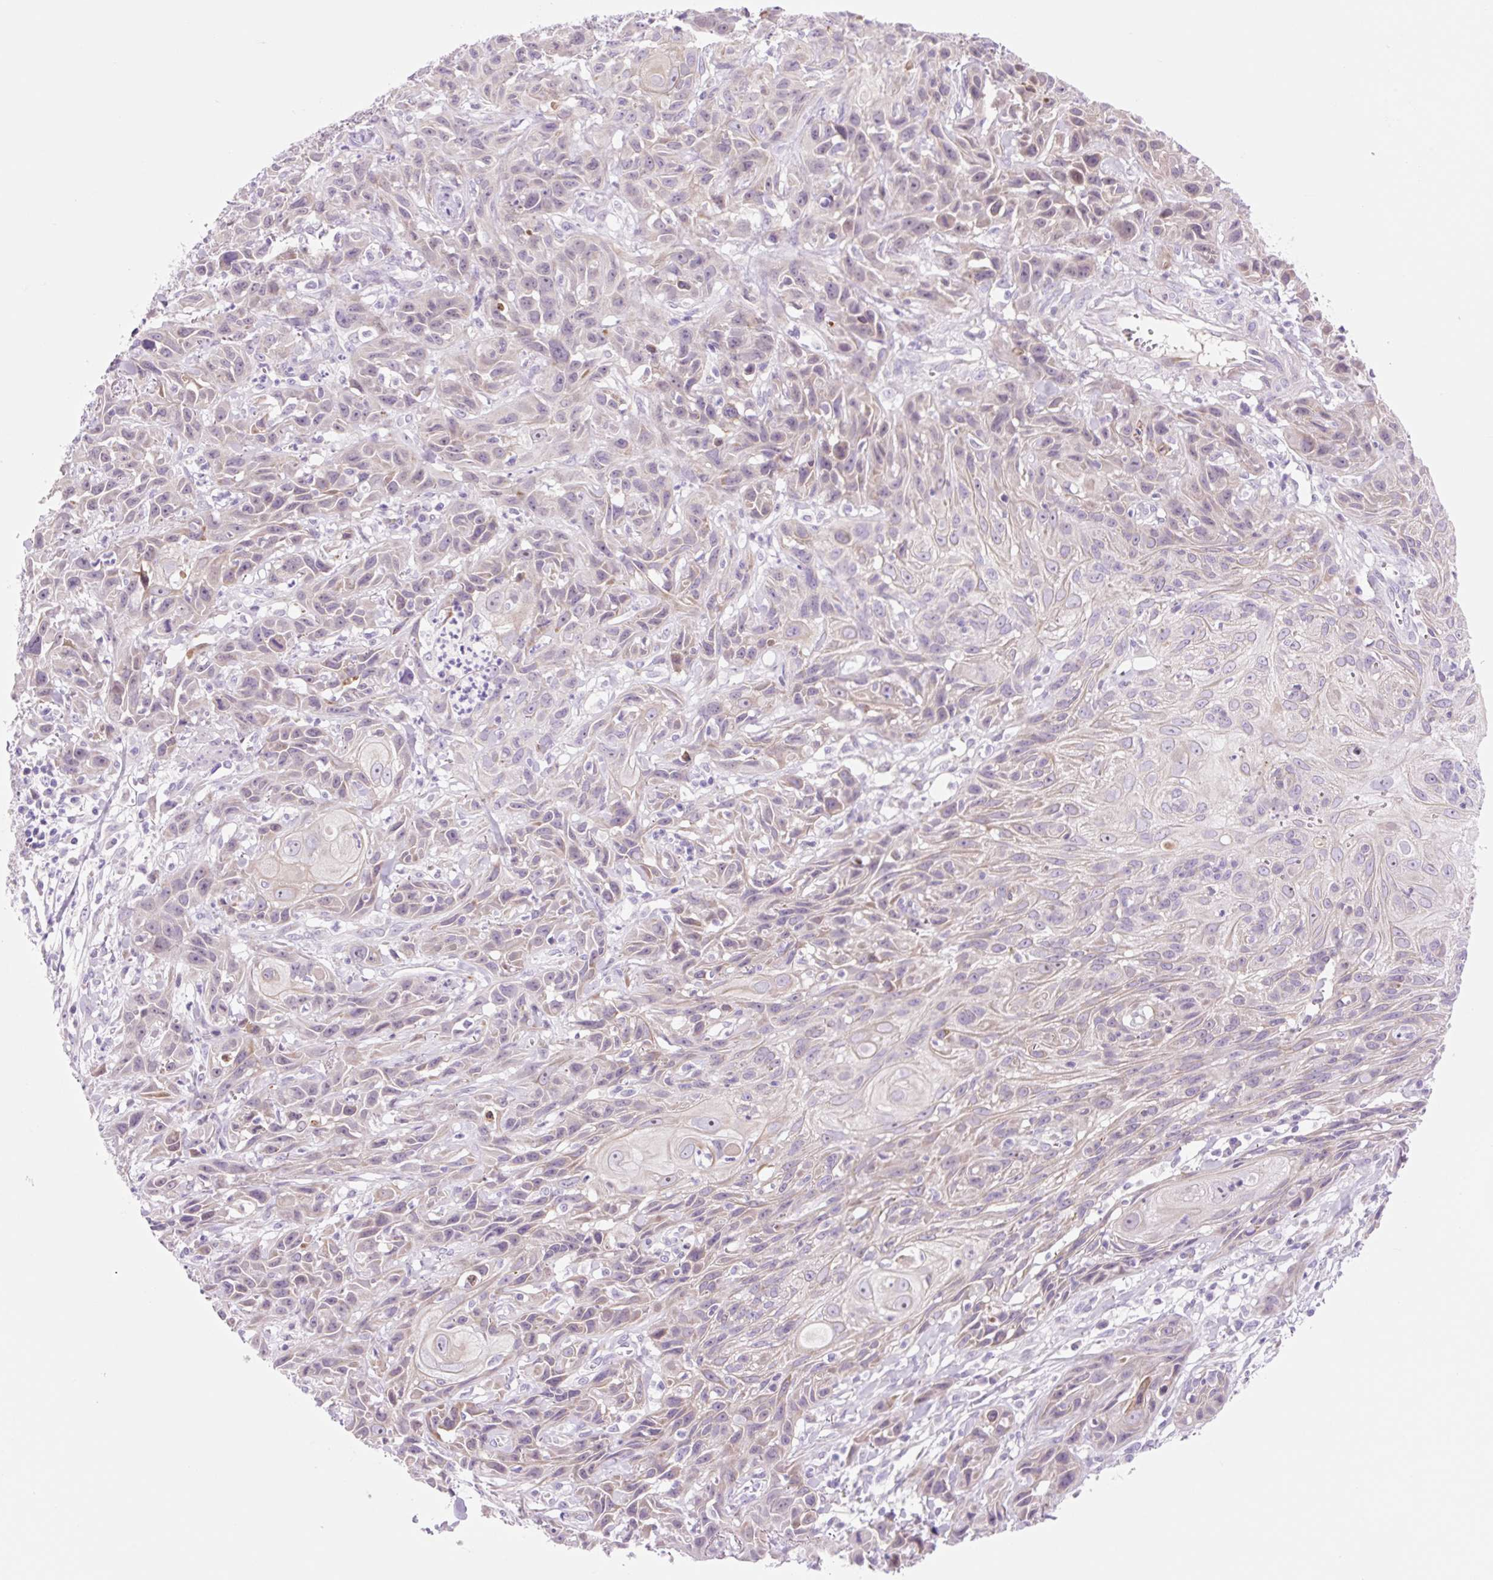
{"staining": {"intensity": "weak", "quantity": "<25%", "location": "cytoplasmic/membranous"}, "tissue": "skin cancer", "cell_type": "Tumor cells", "image_type": "cancer", "snomed": [{"axis": "morphology", "description": "Squamous cell carcinoma, NOS"}, {"axis": "topography", "description": "Skin"}, {"axis": "topography", "description": "Vulva"}], "caption": "Immunohistochemistry (IHC) image of skin squamous cell carcinoma stained for a protein (brown), which shows no expression in tumor cells.", "gene": "ZNF121", "patient": {"sex": "female", "age": 83}}